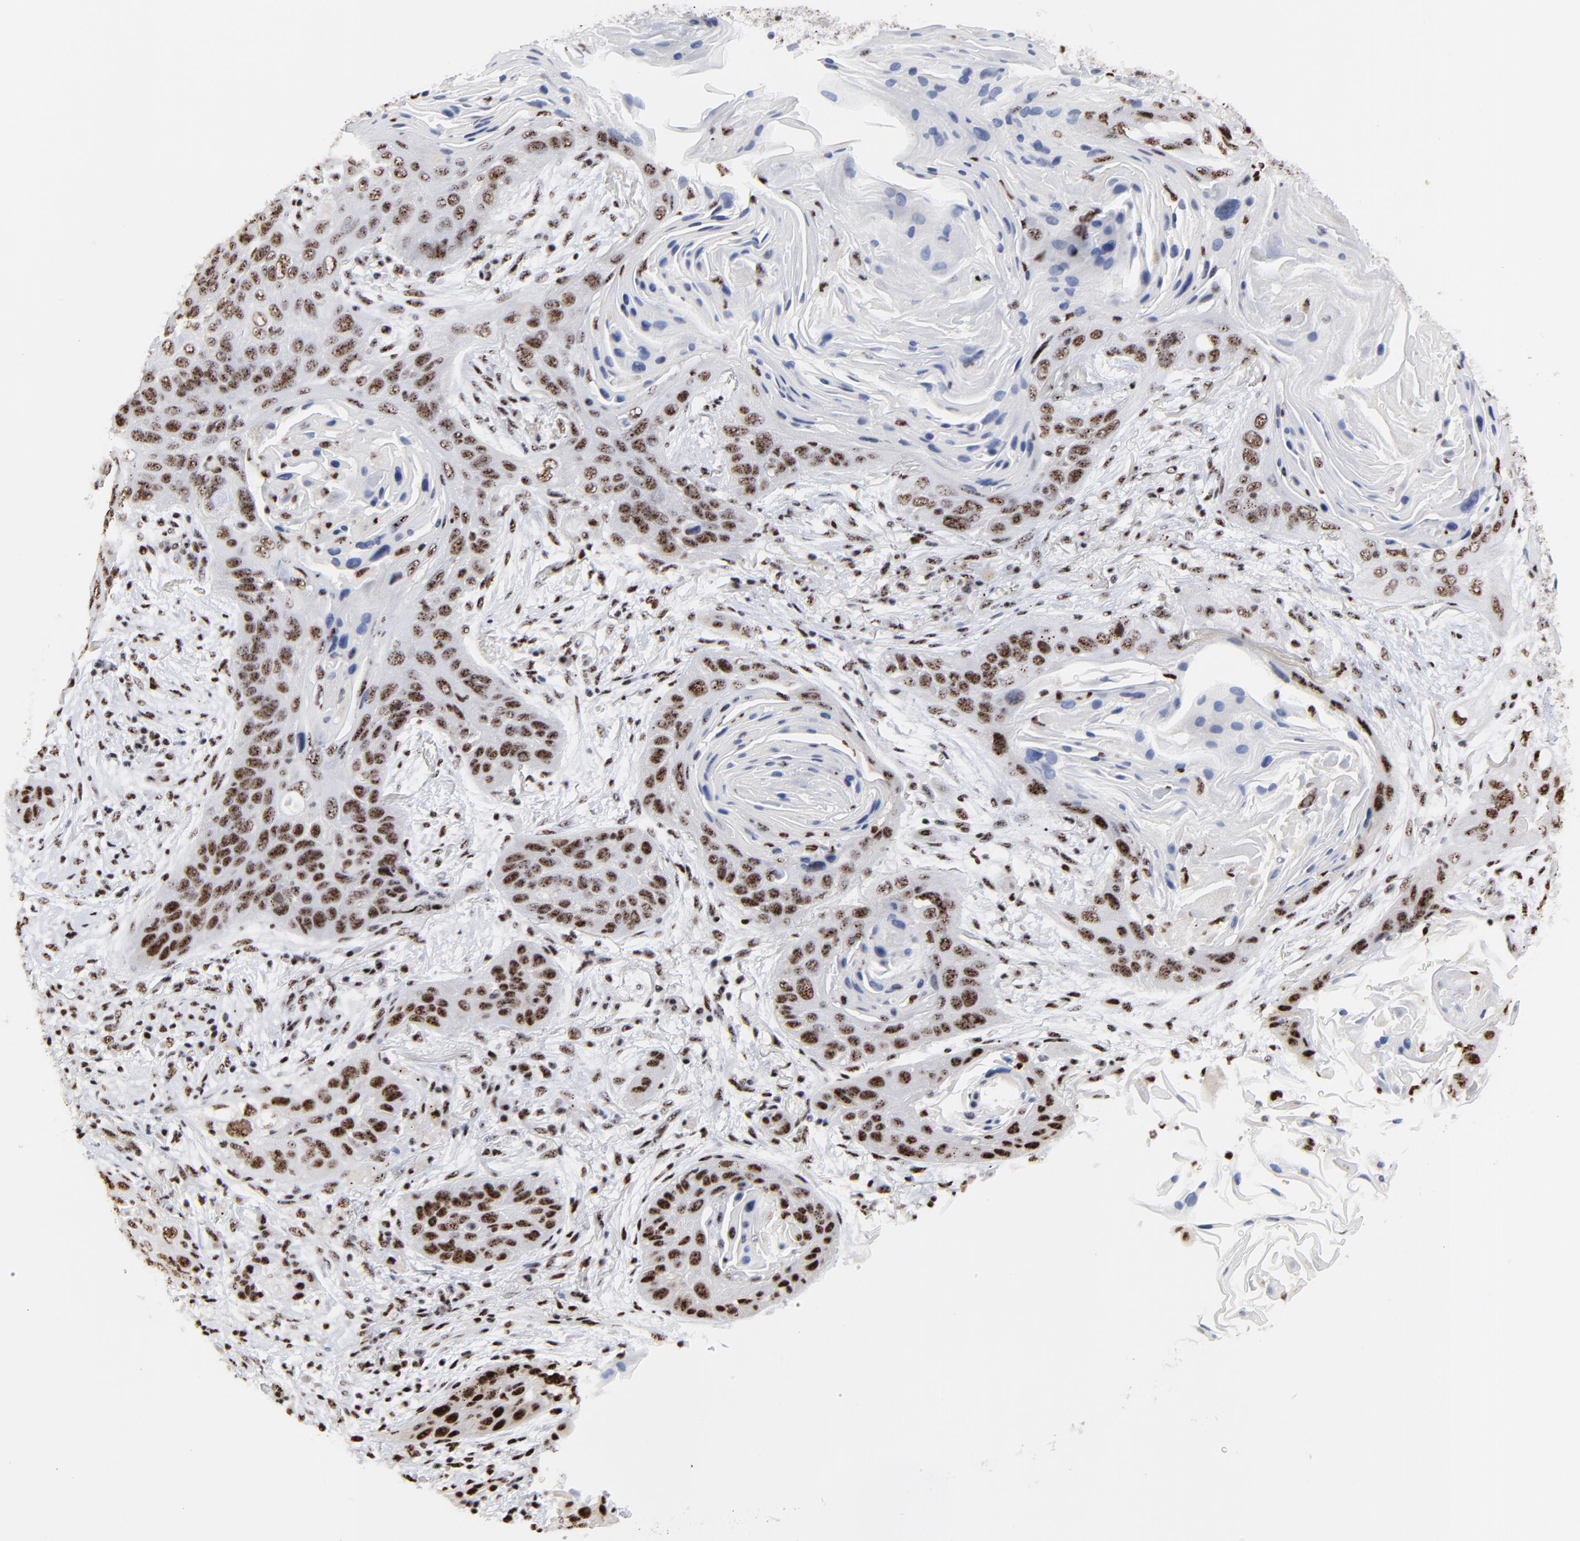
{"staining": {"intensity": "strong", "quantity": "25%-75%", "location": "nuclear"}, "tissue": "lung cancer", "cell_type": "Tumor cells", "image_type": "cancer", "snomed": [{"axis": "morphology", "description": "Squamous cell carcinoma, NOS"}, {"axis": "topography", "description": "Lung"}], "caption": "Strong nuclear staining is identified in about 25%-75% of tumor cells in lung cancer. The protein is shown in brown color, while the nuclei are stained blue.", "gene": "MBD4", "patient": {"sex": "female", "age": 67}}